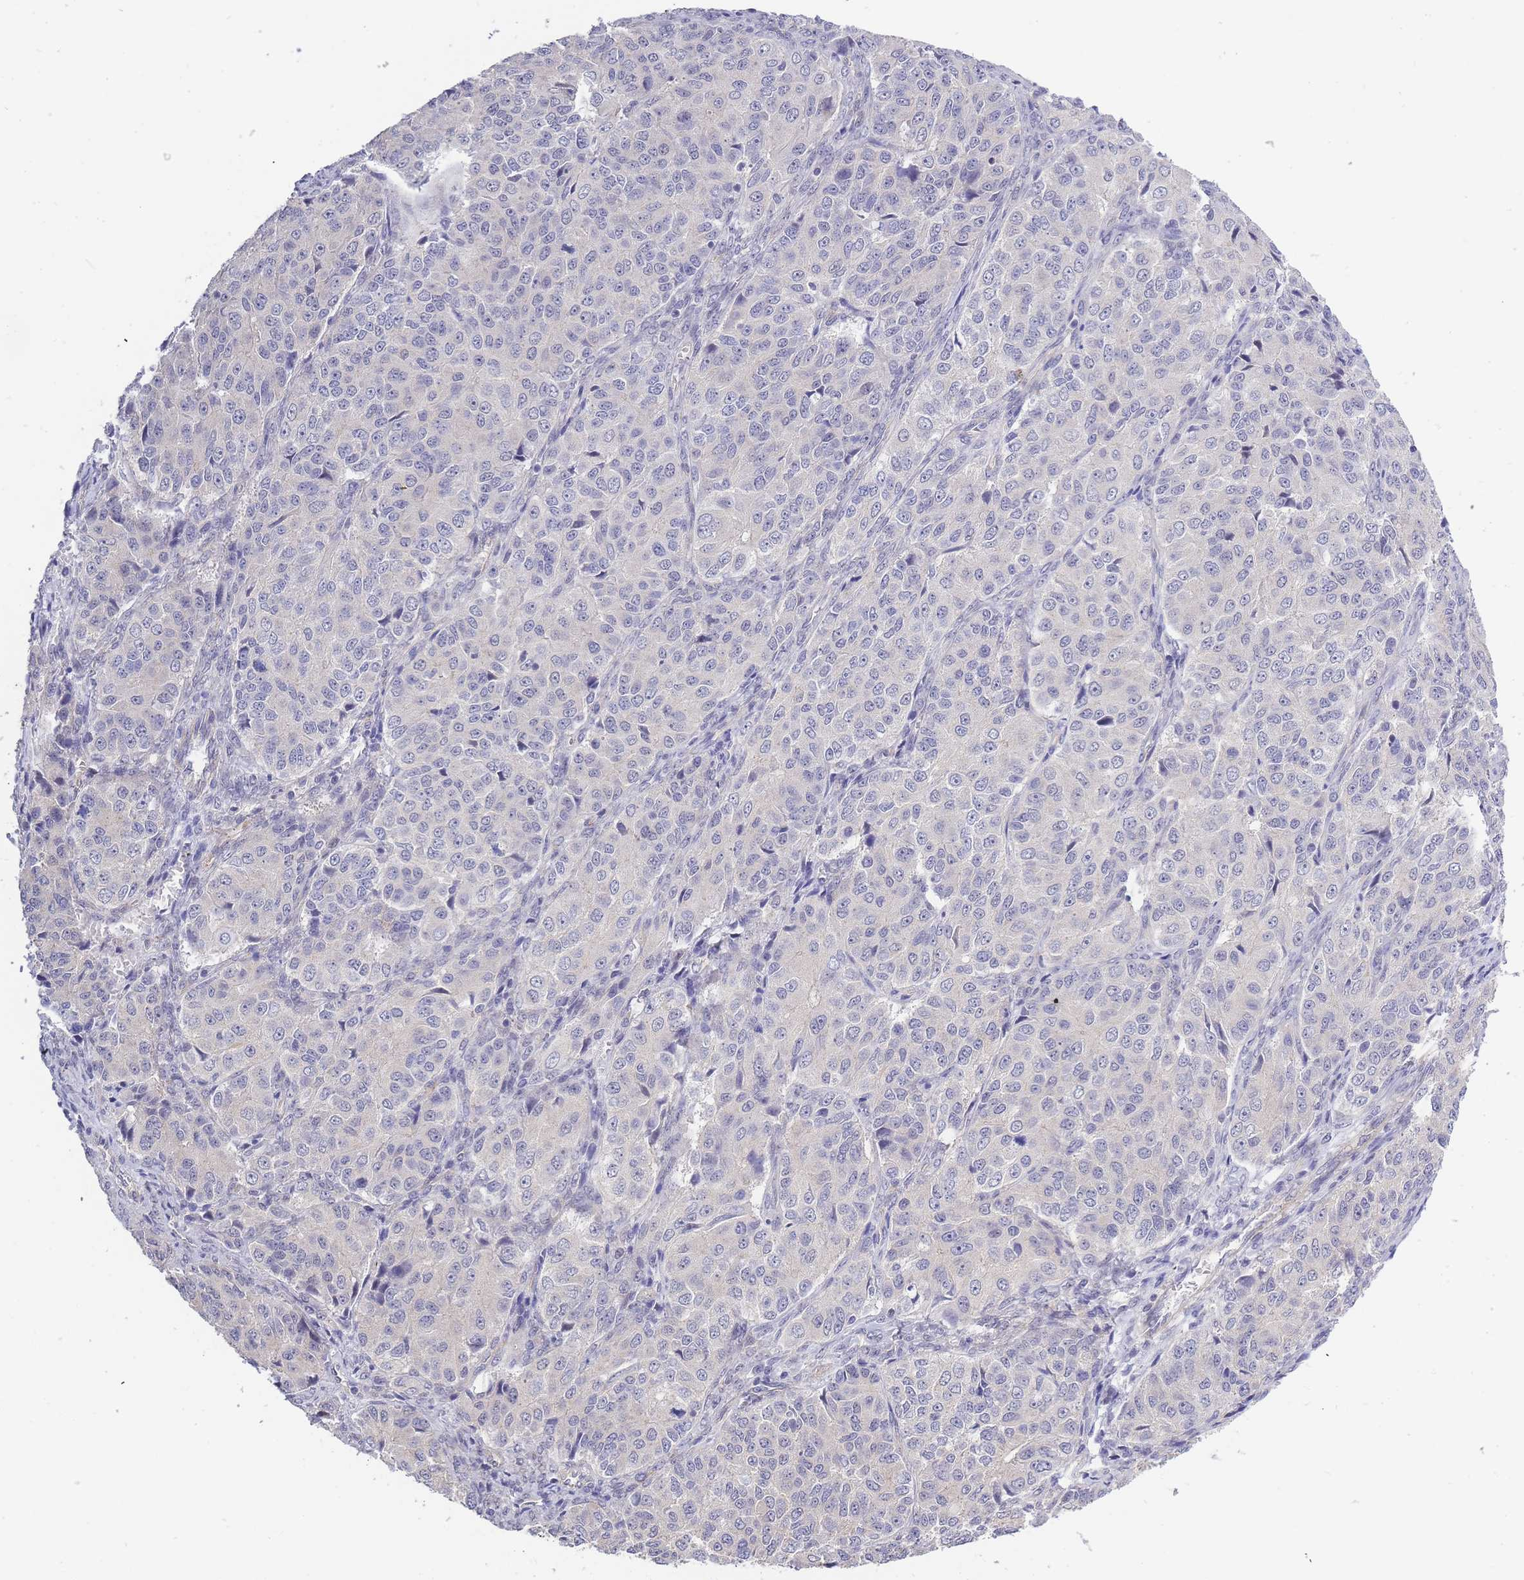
{"staining": {"intensity": "negative", "quantity": "none", "location": "none"}, "tissue": "ovarian cancer", "cell_type": "Tumor cells", "image_type": "cancer", "snomed": [{"axis": "morphology", "description": "Carcinoma, endometroid"}, {"axis": "topography", "description": "Ovary"}], "caption": "Ovarian cancer was stained to show a protein in brown. There is no significant staining in tumor cells. Brightfield microscopy of IHC stained with DAB (3,3'-diaminobenzidine) (brown) and hematoxylin (blue), captured at high magnification.", "gene": "C19orf25", "patient": {"sex": "female", "age": 51}}